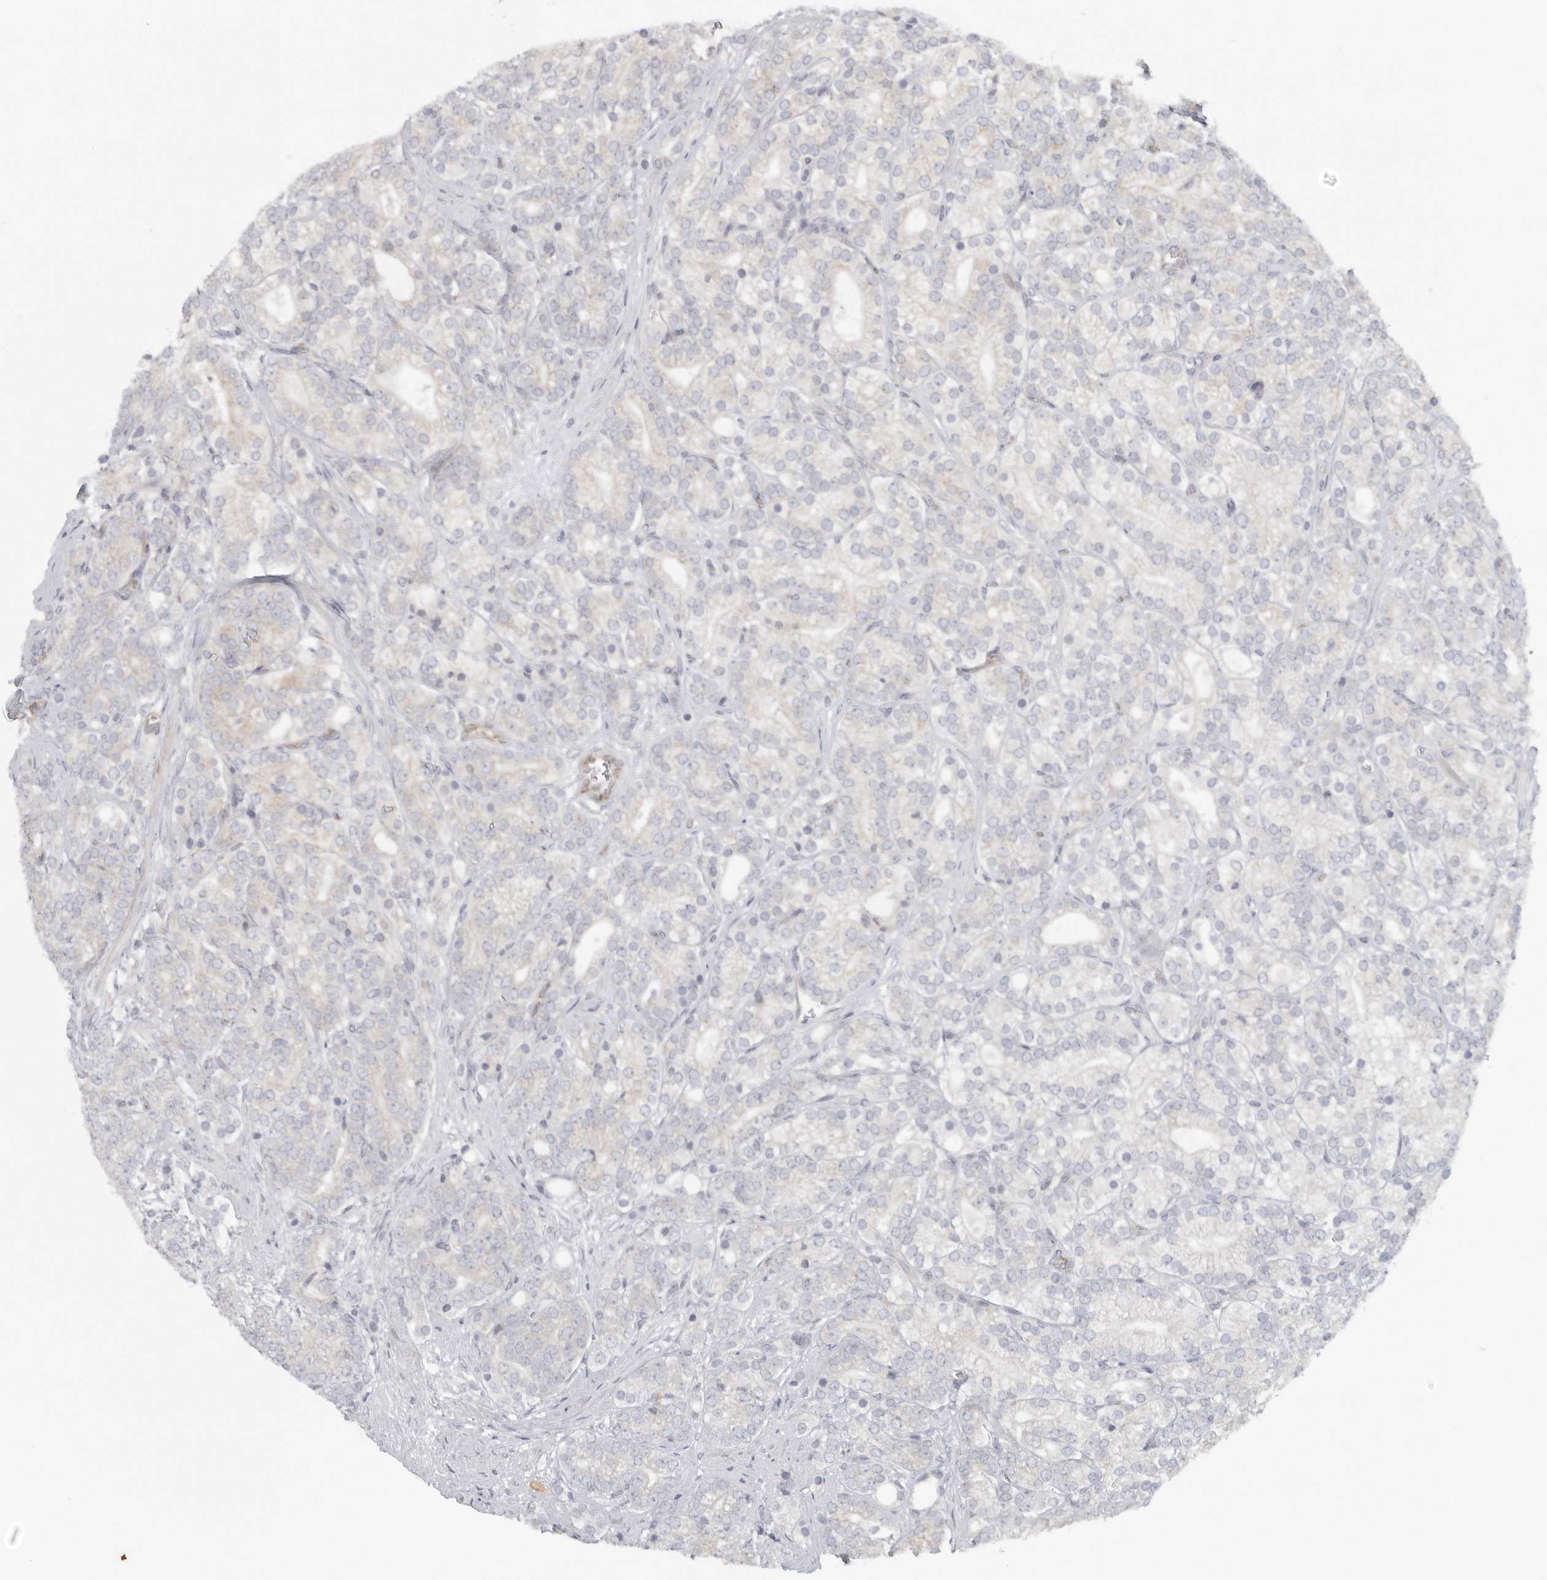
{"staining": {"intensity": "negative", "quantity": "none", "location": "none"}, "tissue": "prostate cancer", "cell_type": "Tumor cells", "image_type": "cancer", "snomed": [{"axis": "morphology", "description": "Adenocarcinoma, High grade"}, {"axis": "topography", "description": "Prostate"}], "caption": "Human prostate cancer (adenocarcinoma (high-grade)) stained for a protein using immunohistochemistry (IHC) demonstrates no expression in tumor cells.", "gene": "BCAP29", "patient": {"sex": "male", "age": 57}}